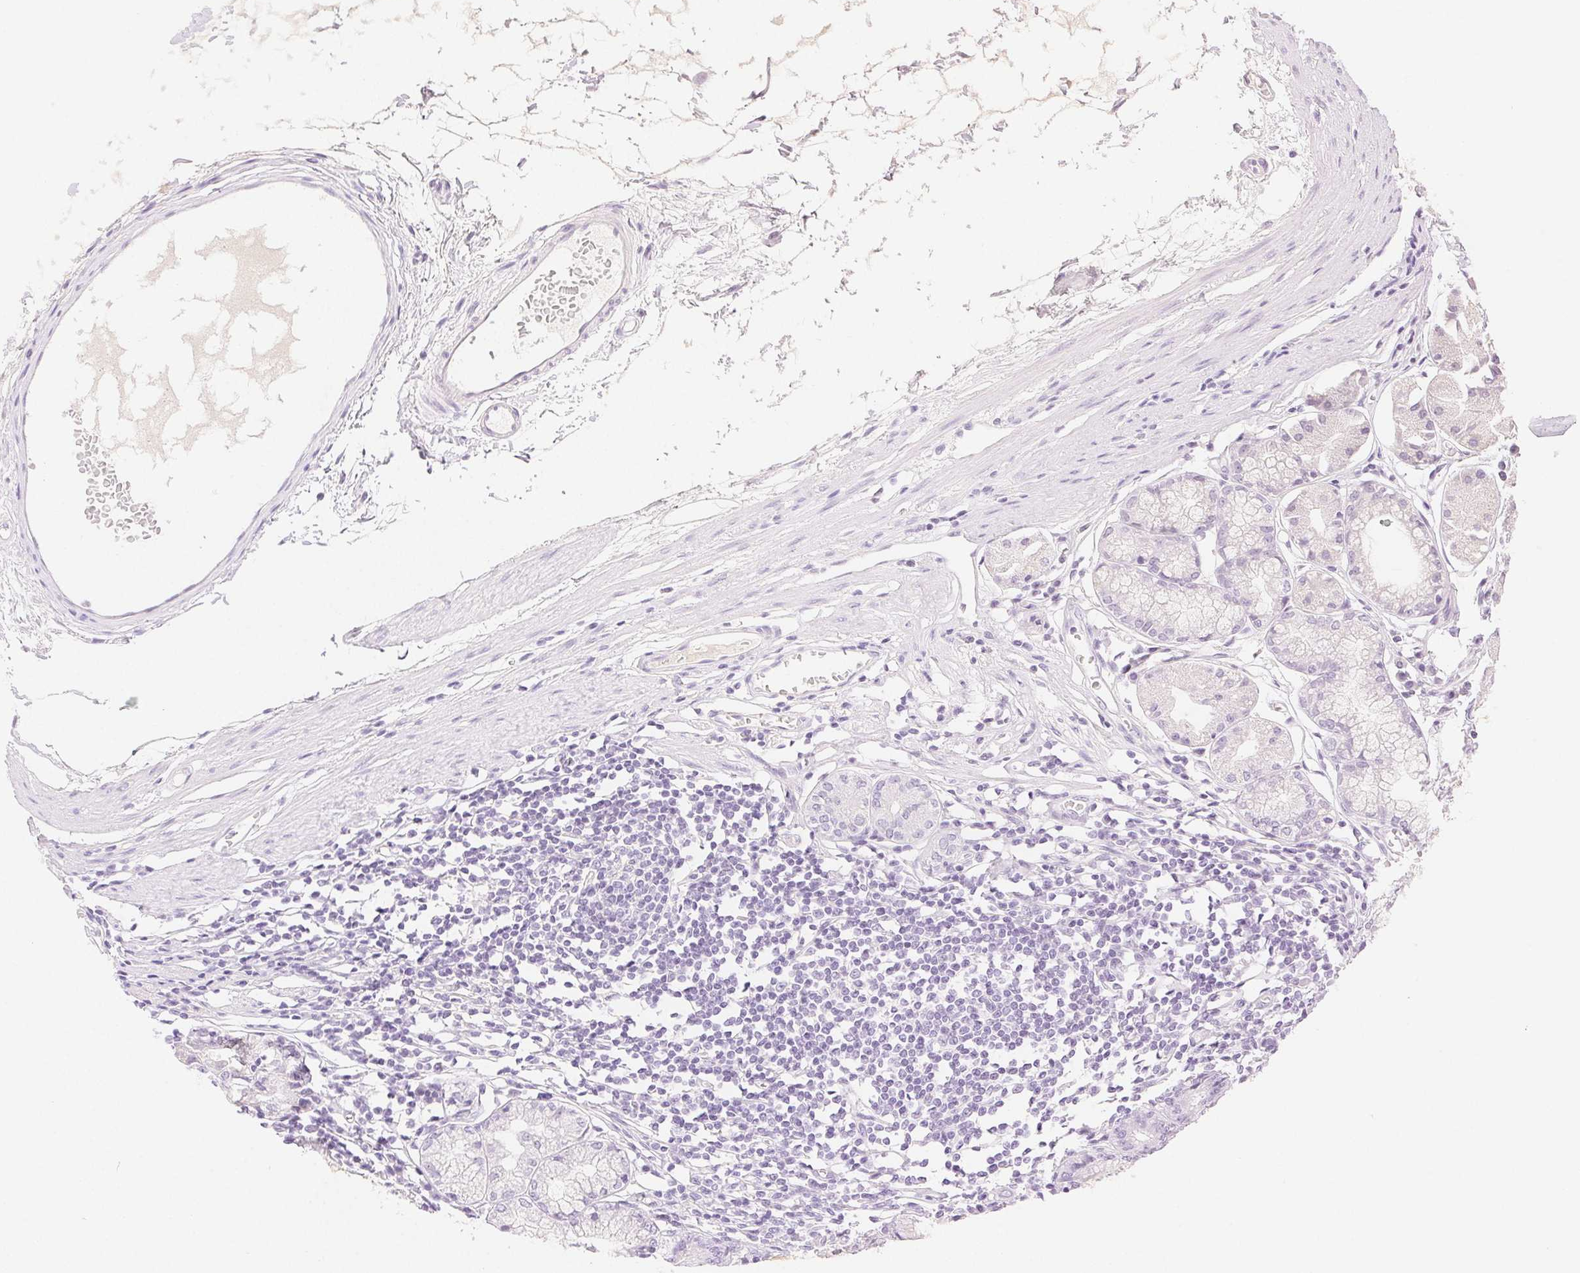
{"staining": {"intensity": "negative", "quantity": "none", "location": "none"}, "tissue": "stomach", "cell_type": "Glandular cells", "image_type": "normal", "snomed": [{"axis": "morphology", "description": "Normal tissue, NOS"}, {"axis": "topography", "description": "Stomach"}], "caption": "Immunohistochemistry histopathology image of normal stomach: human stomach stained with DAB (3,3'-diaminobenzidine) shows no significant protein expression in glandular cells.", "gene": "SPACA4", "patient": {"sex": "male", "age": 55}}